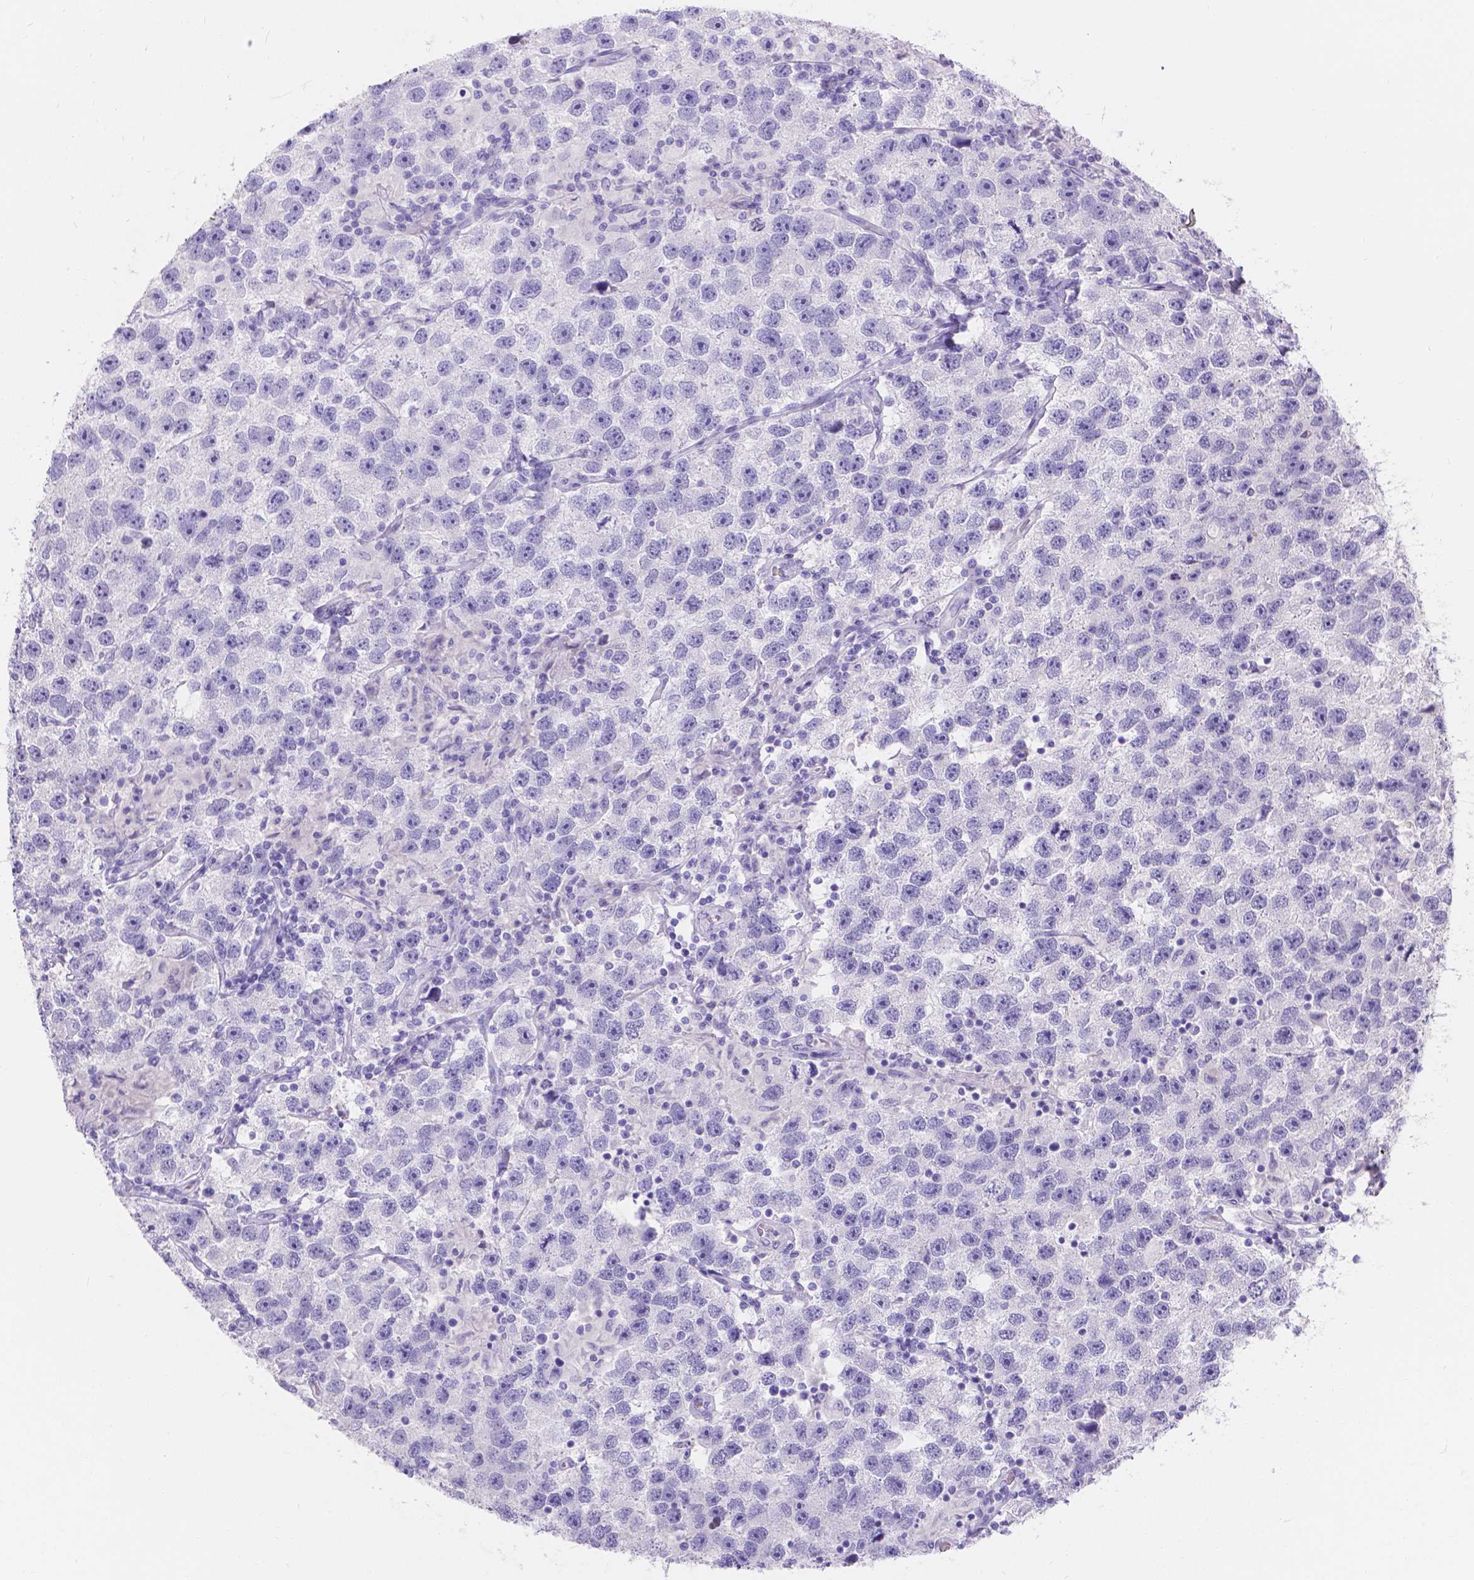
{"staining": {"intensity": "negative", "quantity": "none", "location": "none"}, "tissue": "testis cancer", "cell_type": "Tumor cells", "image_type": "cancer", "snomed": [{"axis": "morphology", "description": "Seminoma, NOS"}, {"axis": "topography", "description": "Testis"}], "caption": "Immunohistochemistry (IHC) image of seminoma (testis) stained for a protein (brown), which shows no expression in tumor cells.", "gene": "GNRHR", "patient": {"sex": "male", "age": 26}}